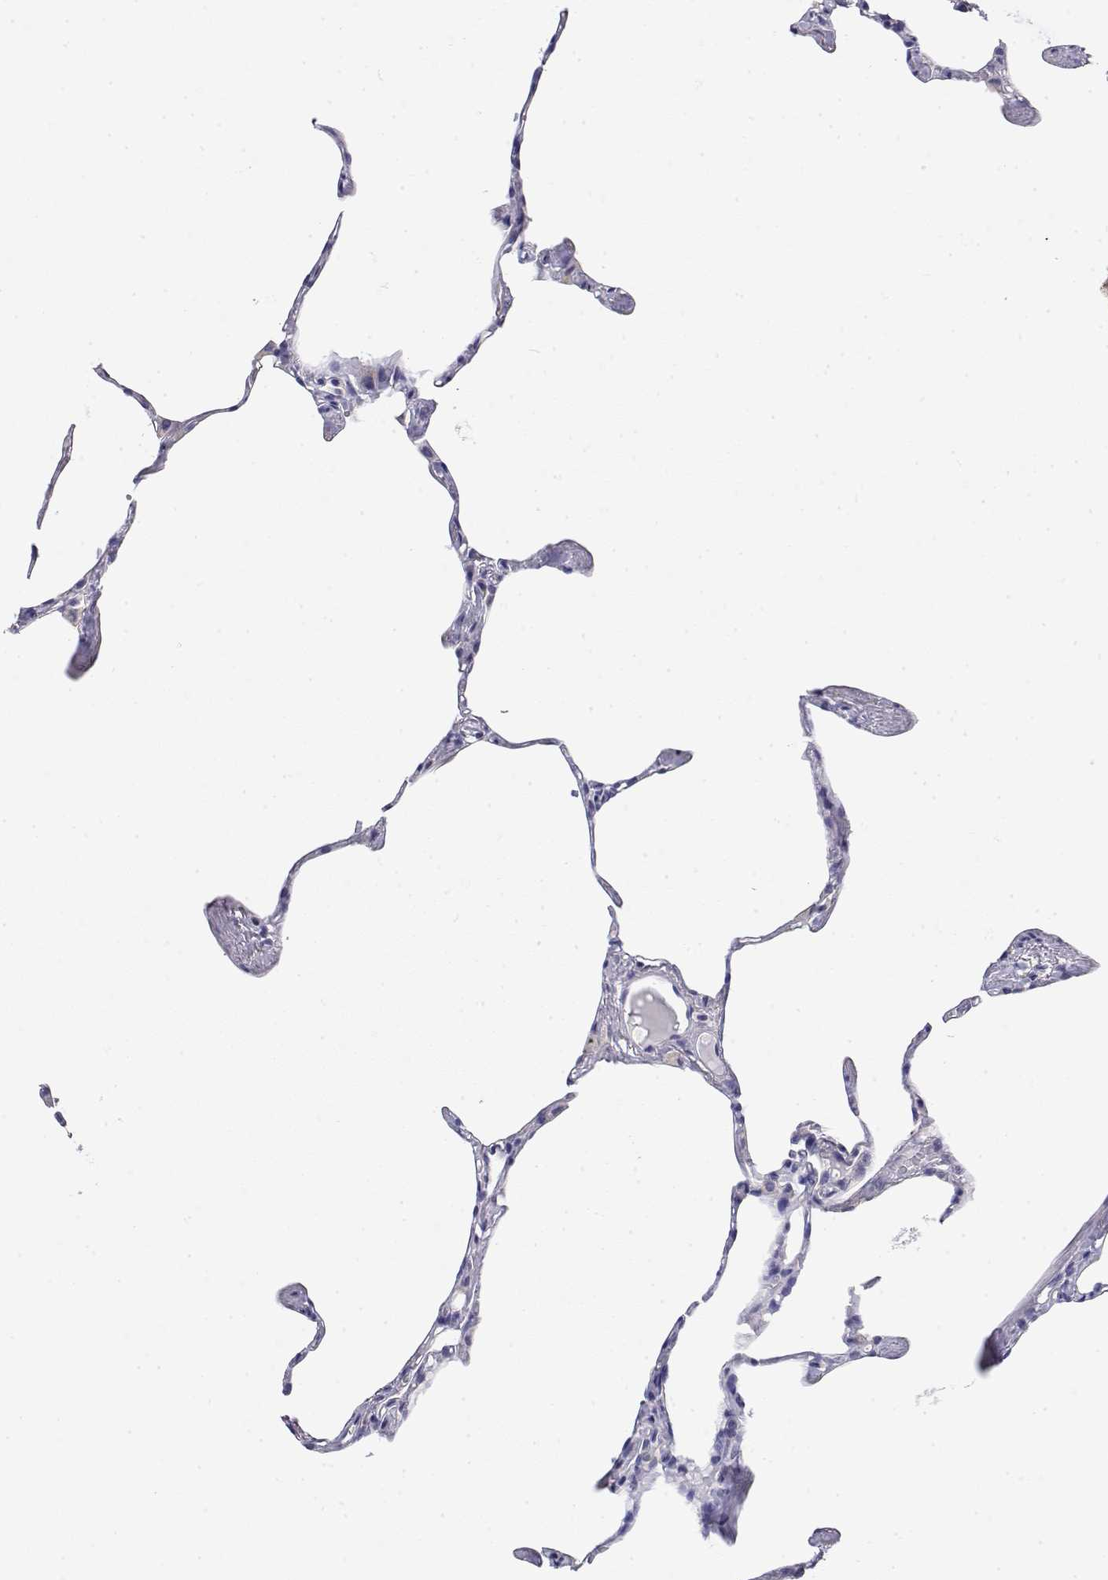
{"staining": {"intensity": "negative", "quantity": "none", "location": "none"}, "tissue": "lung", "cell_type": "Alveolar cells", "image_type": "normal", "snomed": [{"axis": "morphology", "description": "Normal tissue, NOS"}, {"axis": "topography", "description": "Lung"}], "caption": "Protein analysis of benign lung exhibits no significant expression in alveolar cells.", "gene": "LY6D", "patient": {"sex": "male", "age": 65}}